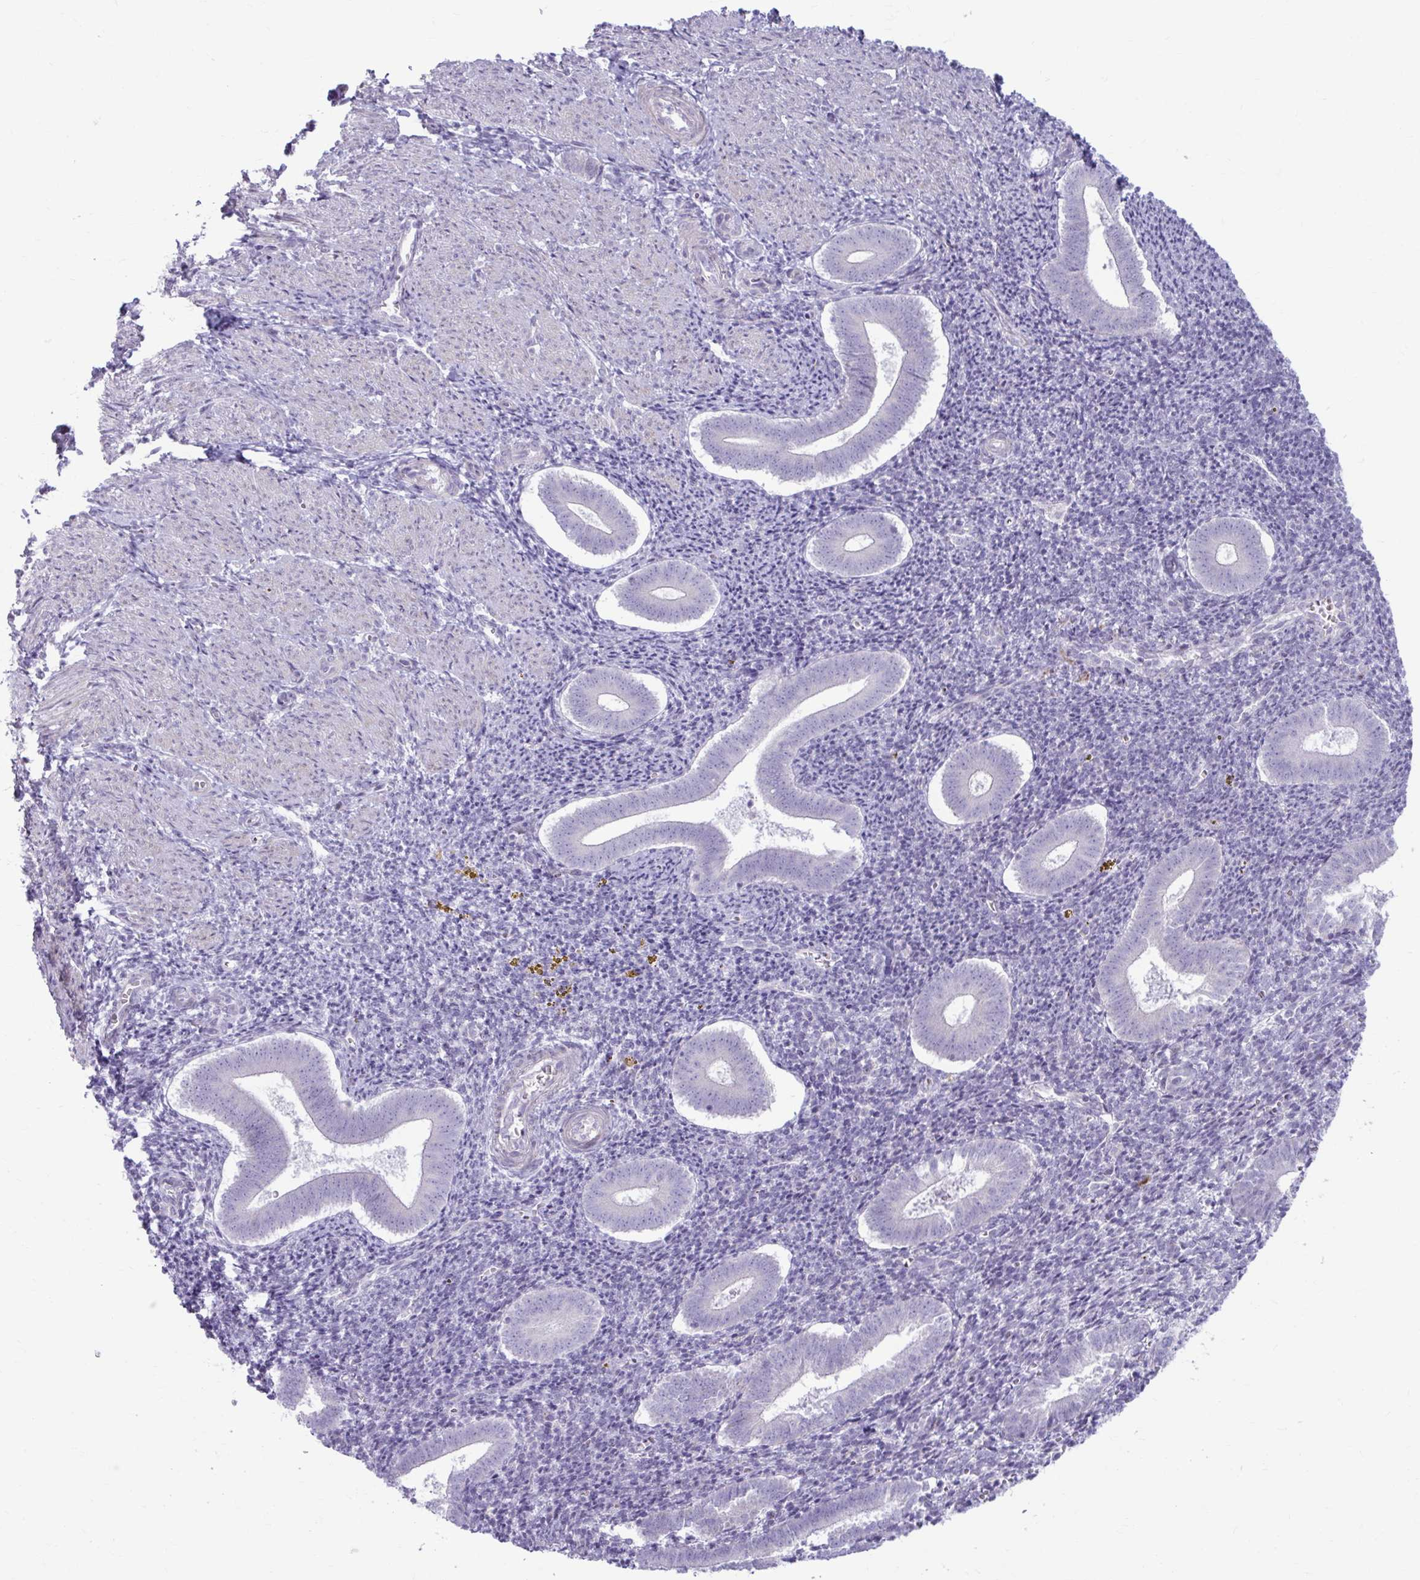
{"staining": {"intensity": "negative", "quantity": "none", "location": "none"}, "tissue": "endometrium", "cell_type": "Cells in endometrial stroma", "image_type": "normal", "snomed": [{"axis": "morphology", "description": "Normal tissue, NOS"}, {"axis": "topography", "description": "Endometrium"}], "caption": "IHC photomicrograph of unremarkable endometrium stained for a protein (brown), which shows no expression in cells in endometrial stroma.", "gene": "MSMO1", "patient": {"sex": "female", "age": 25}}